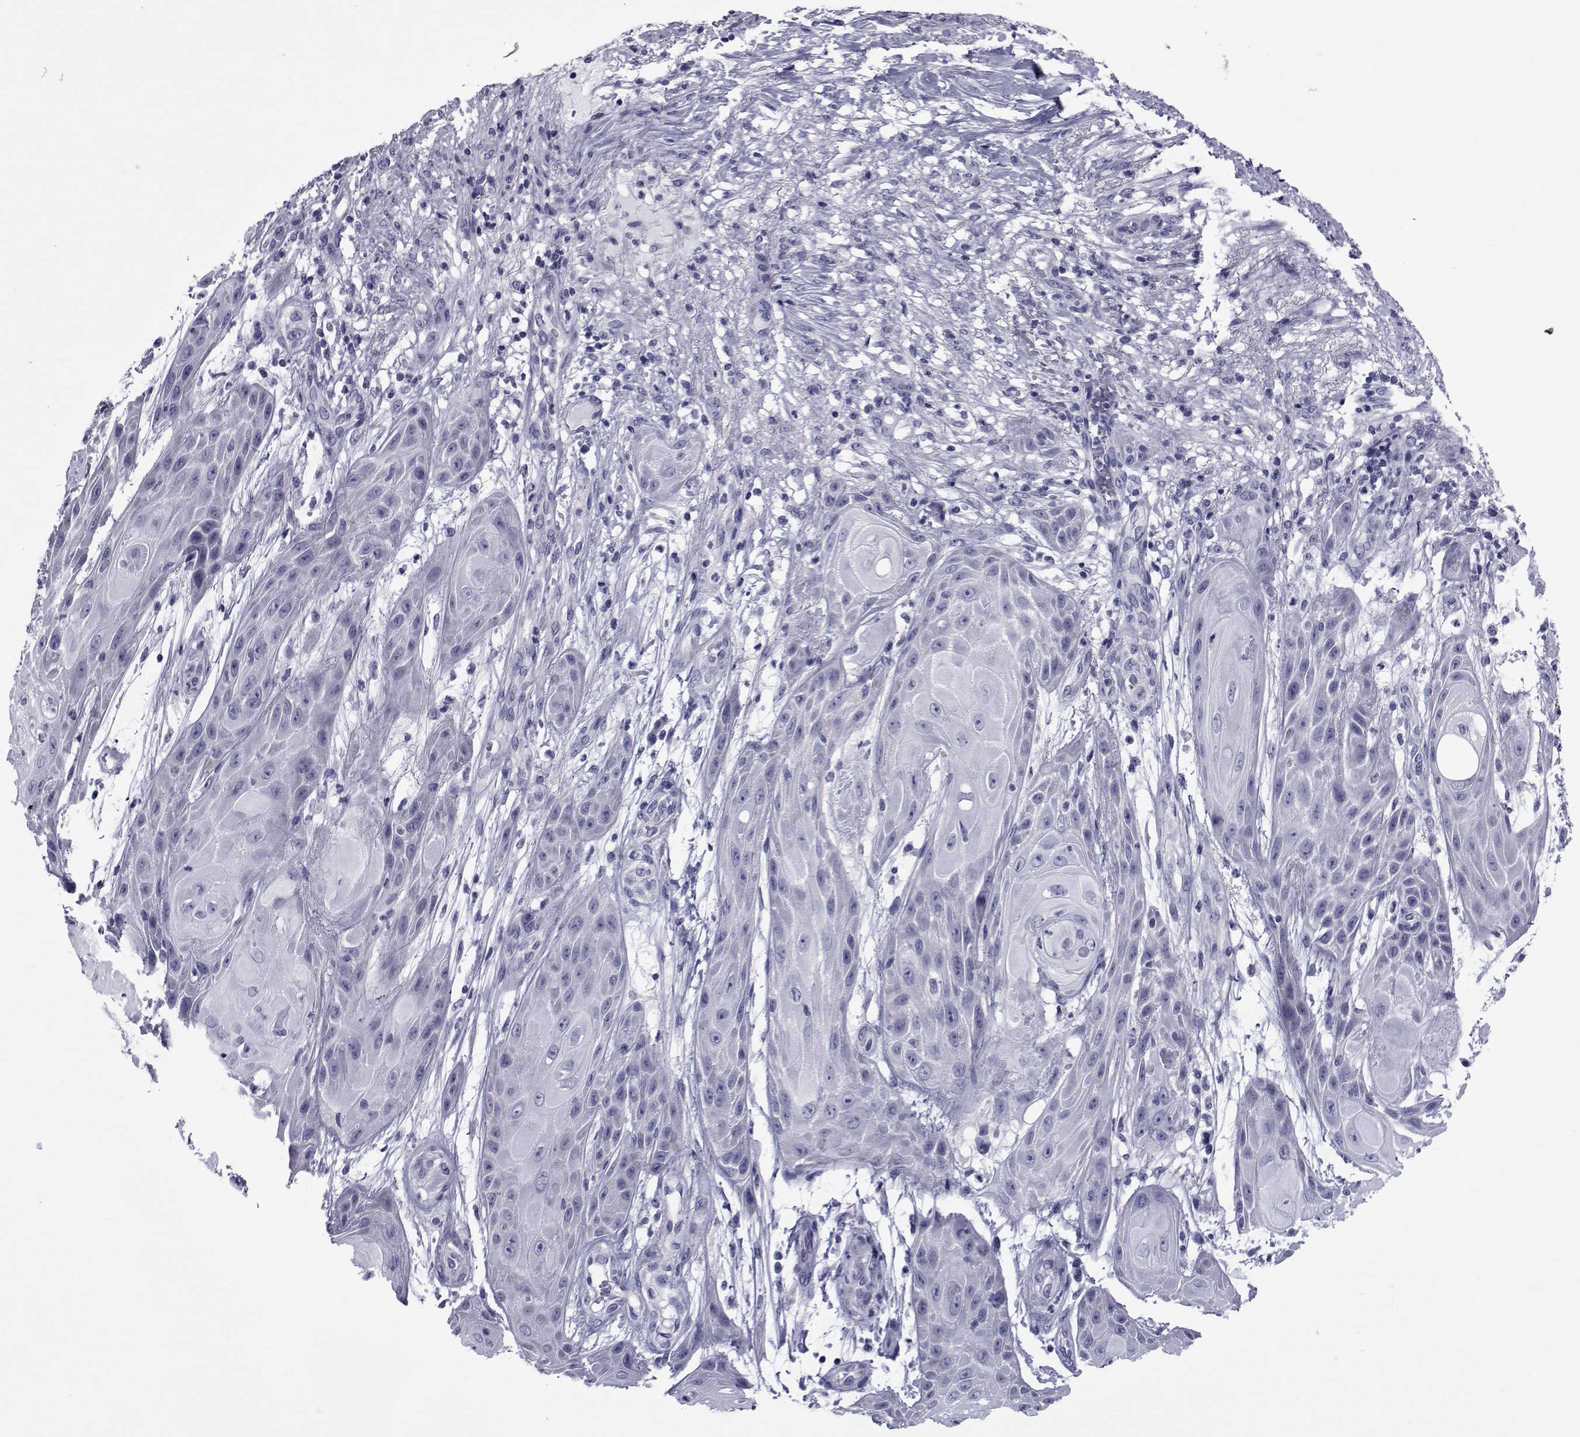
{"staining": {"intensity": "negative", "quantity": "none", "location": "none"}, "tissue": "skin cancer", "cell_type": "Tumor cells", "image_type": "cancer", "snomed": [{"axis": "morphology", "description": "Squamous cell carcinoma, NOS"}, {"axis": "topography", "description": "Skin"}], "caption": "Tumor cells are negative for brown protein staining in skin cancer (squamous cell carcinoma).", "gene": "GKAP1", "patient": {"sex": "male", "age": 62}}